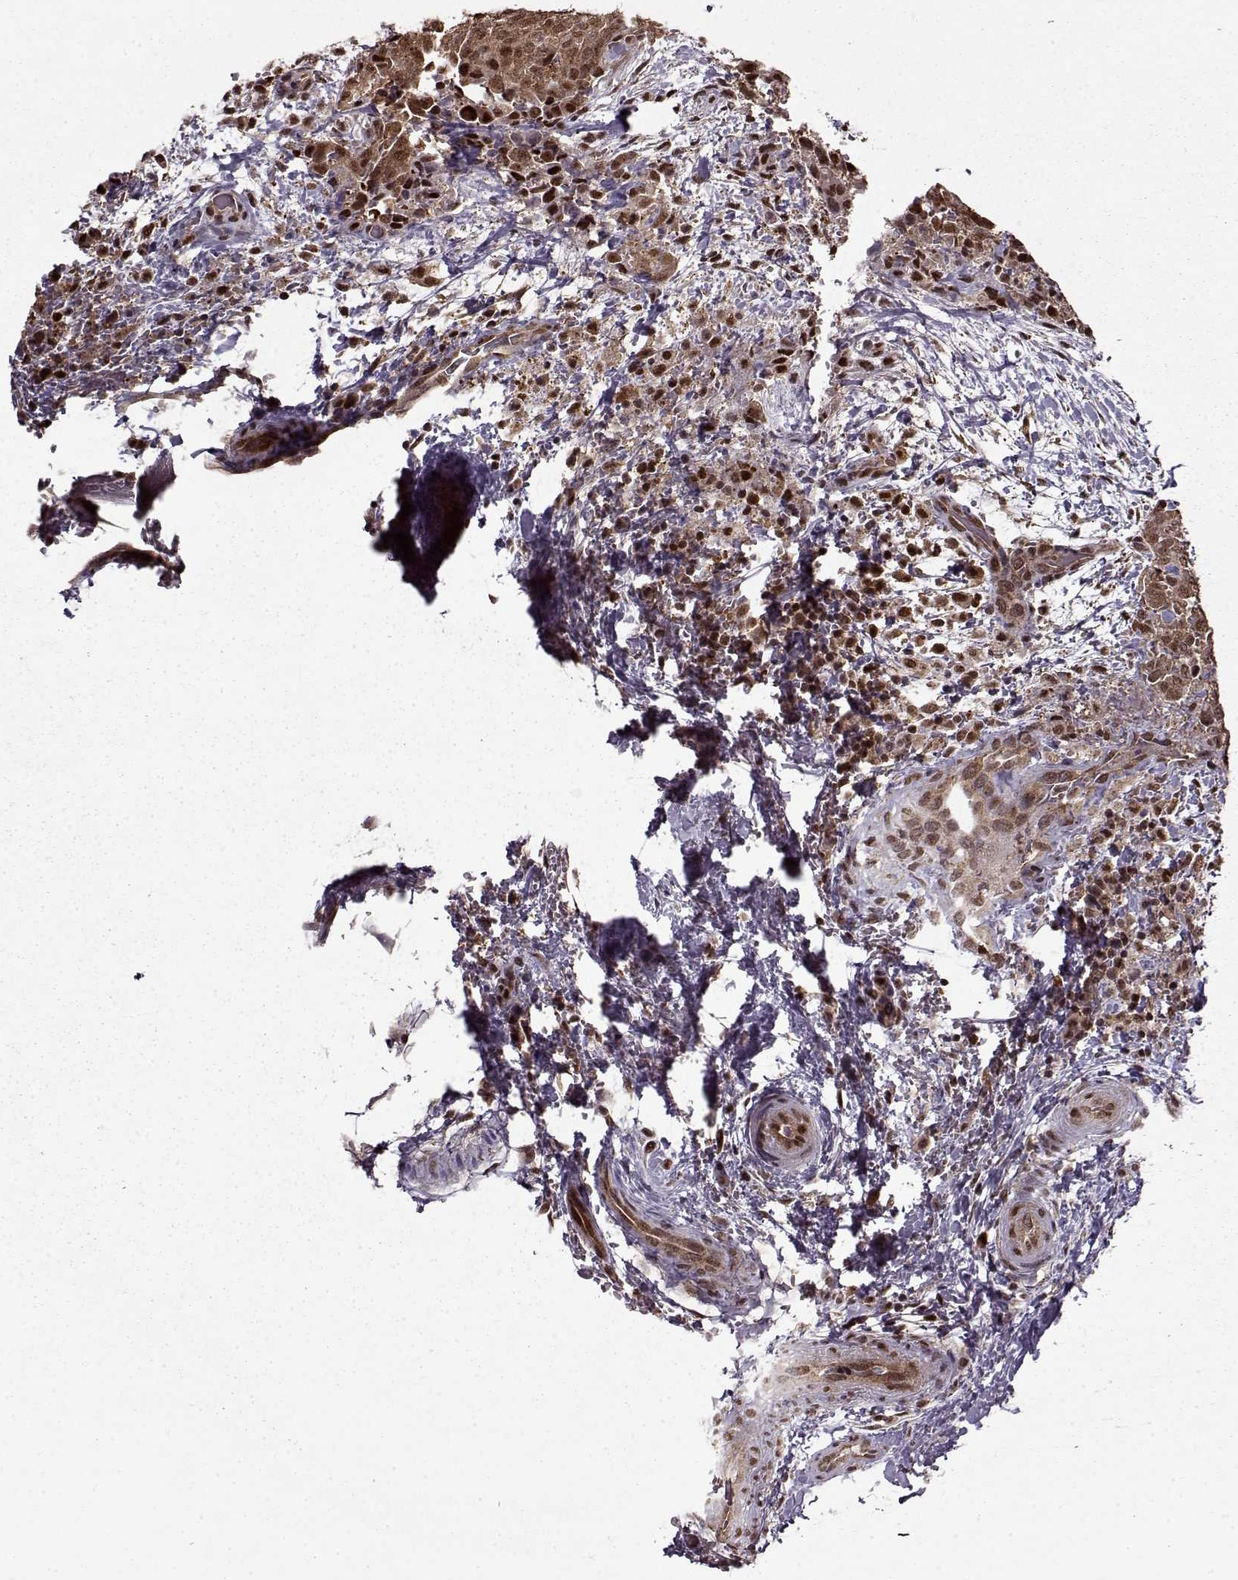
{"staining": {"intensity": "moderate", "quantity": ">75%", "location": "cytoplasmic/membranous,nuclear"}, "tissue": "thyroid cancer", "cell_type": "Tumor cells", "image_type": "cancer", "snomed": [{"axis": "morphology", "description": "Papillary adenocarcinoma, NOS"}, {"axis": "topography", "description": "Thyroid gland"}], "caption": "Immunohistochemistry of thyroid cancer displays medium levels of moderate cytoplasmic/membranous and nuclear staining in about >75% of tumor cells. (Stains: DAB in brown, nuclei in blue, Microscopy: brightfield microscopy at high magnification).", "gene": "PSMA7", "patient": {"sex": "male", "age": 61}}